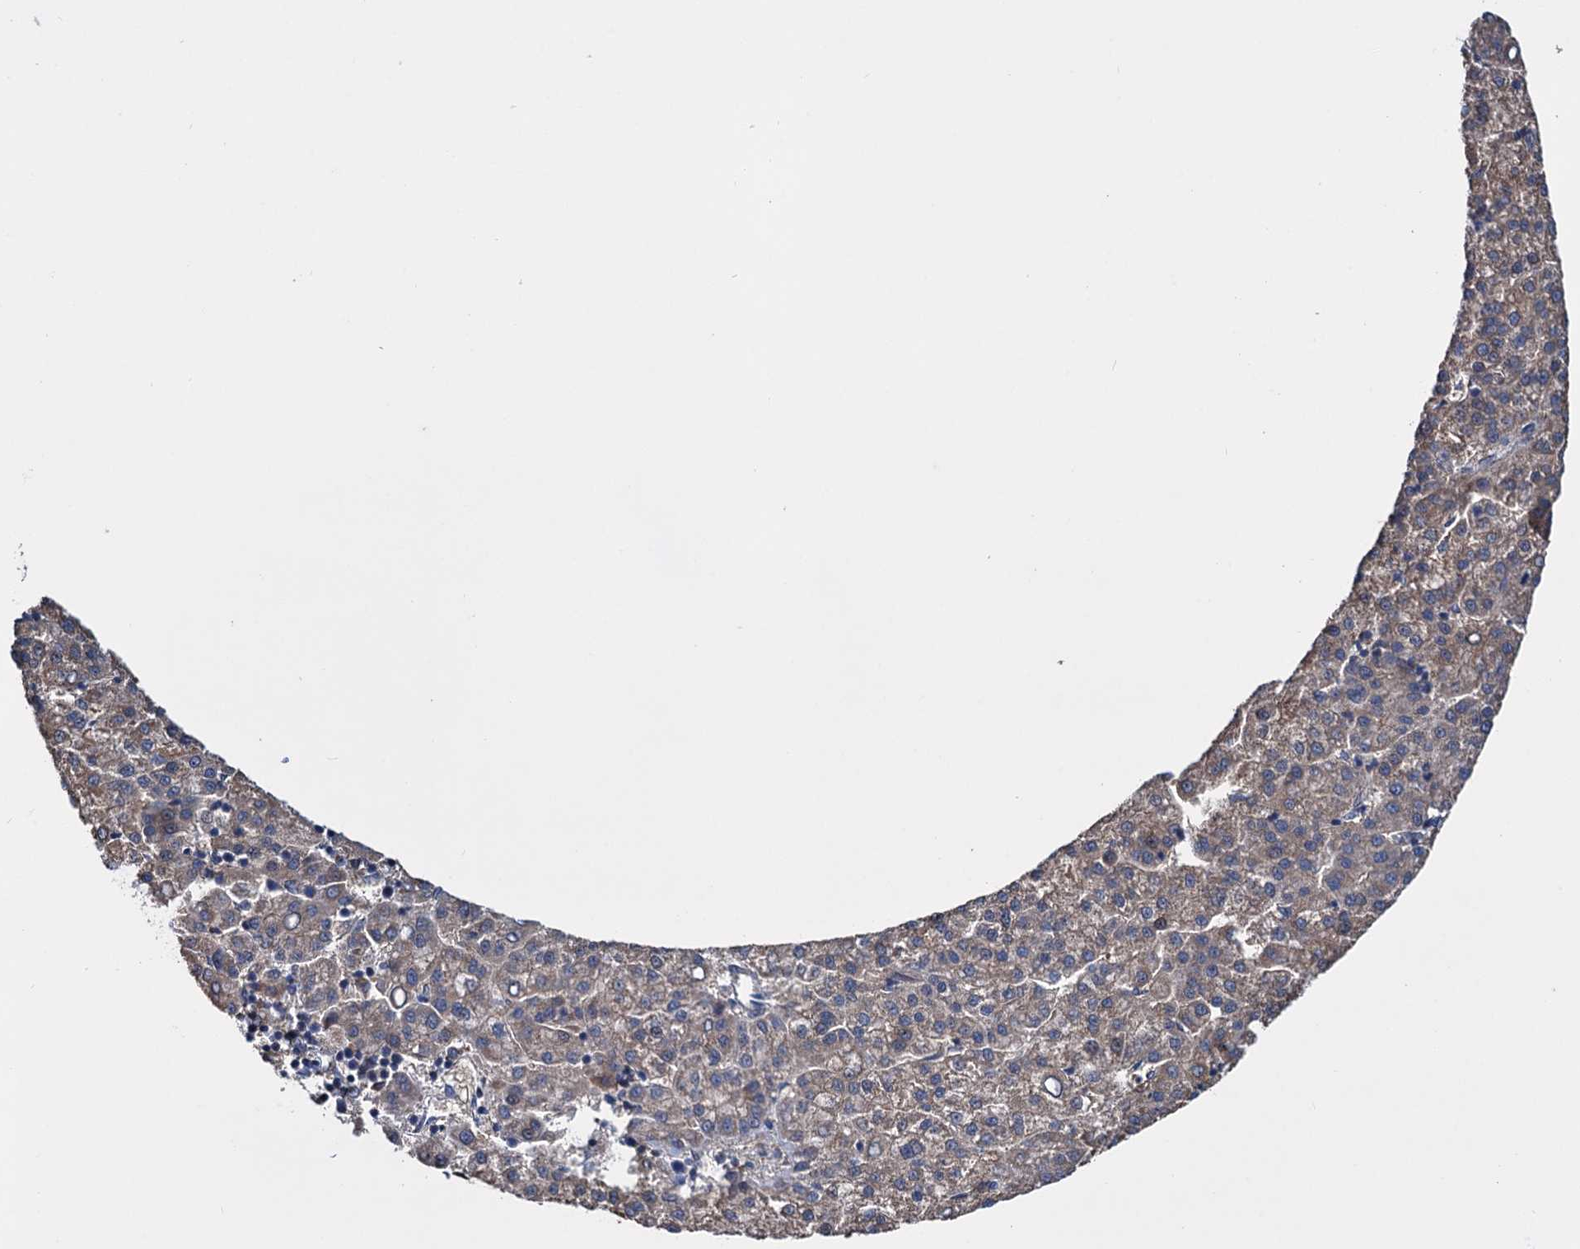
{"staining": {"intensity": "weak", "quantity": ">75%", "location": "cytoplasmic/membranous"}, "tissue": "liver cancer", "cell_type": "Tumor cells", "image_type": "cancer", "snomed": [{"axis": "morphology", "description": "Carcinoma, Hepatocellular, NOS"}, {"axis": "topography", "description": "Liver"}], "caption": "DAB immunohistochemical staining of liver hepatocellular carcinoma demonstrates weak cytoplasmic/membranous protein staining in about >75% of tumor cells. (DAB (3,3'-diaminobenzidine) = brown stain, brightfield microscopy at high magnification).", "gene": "EYA4", "patient": {"sex": "female", "age": 58}}